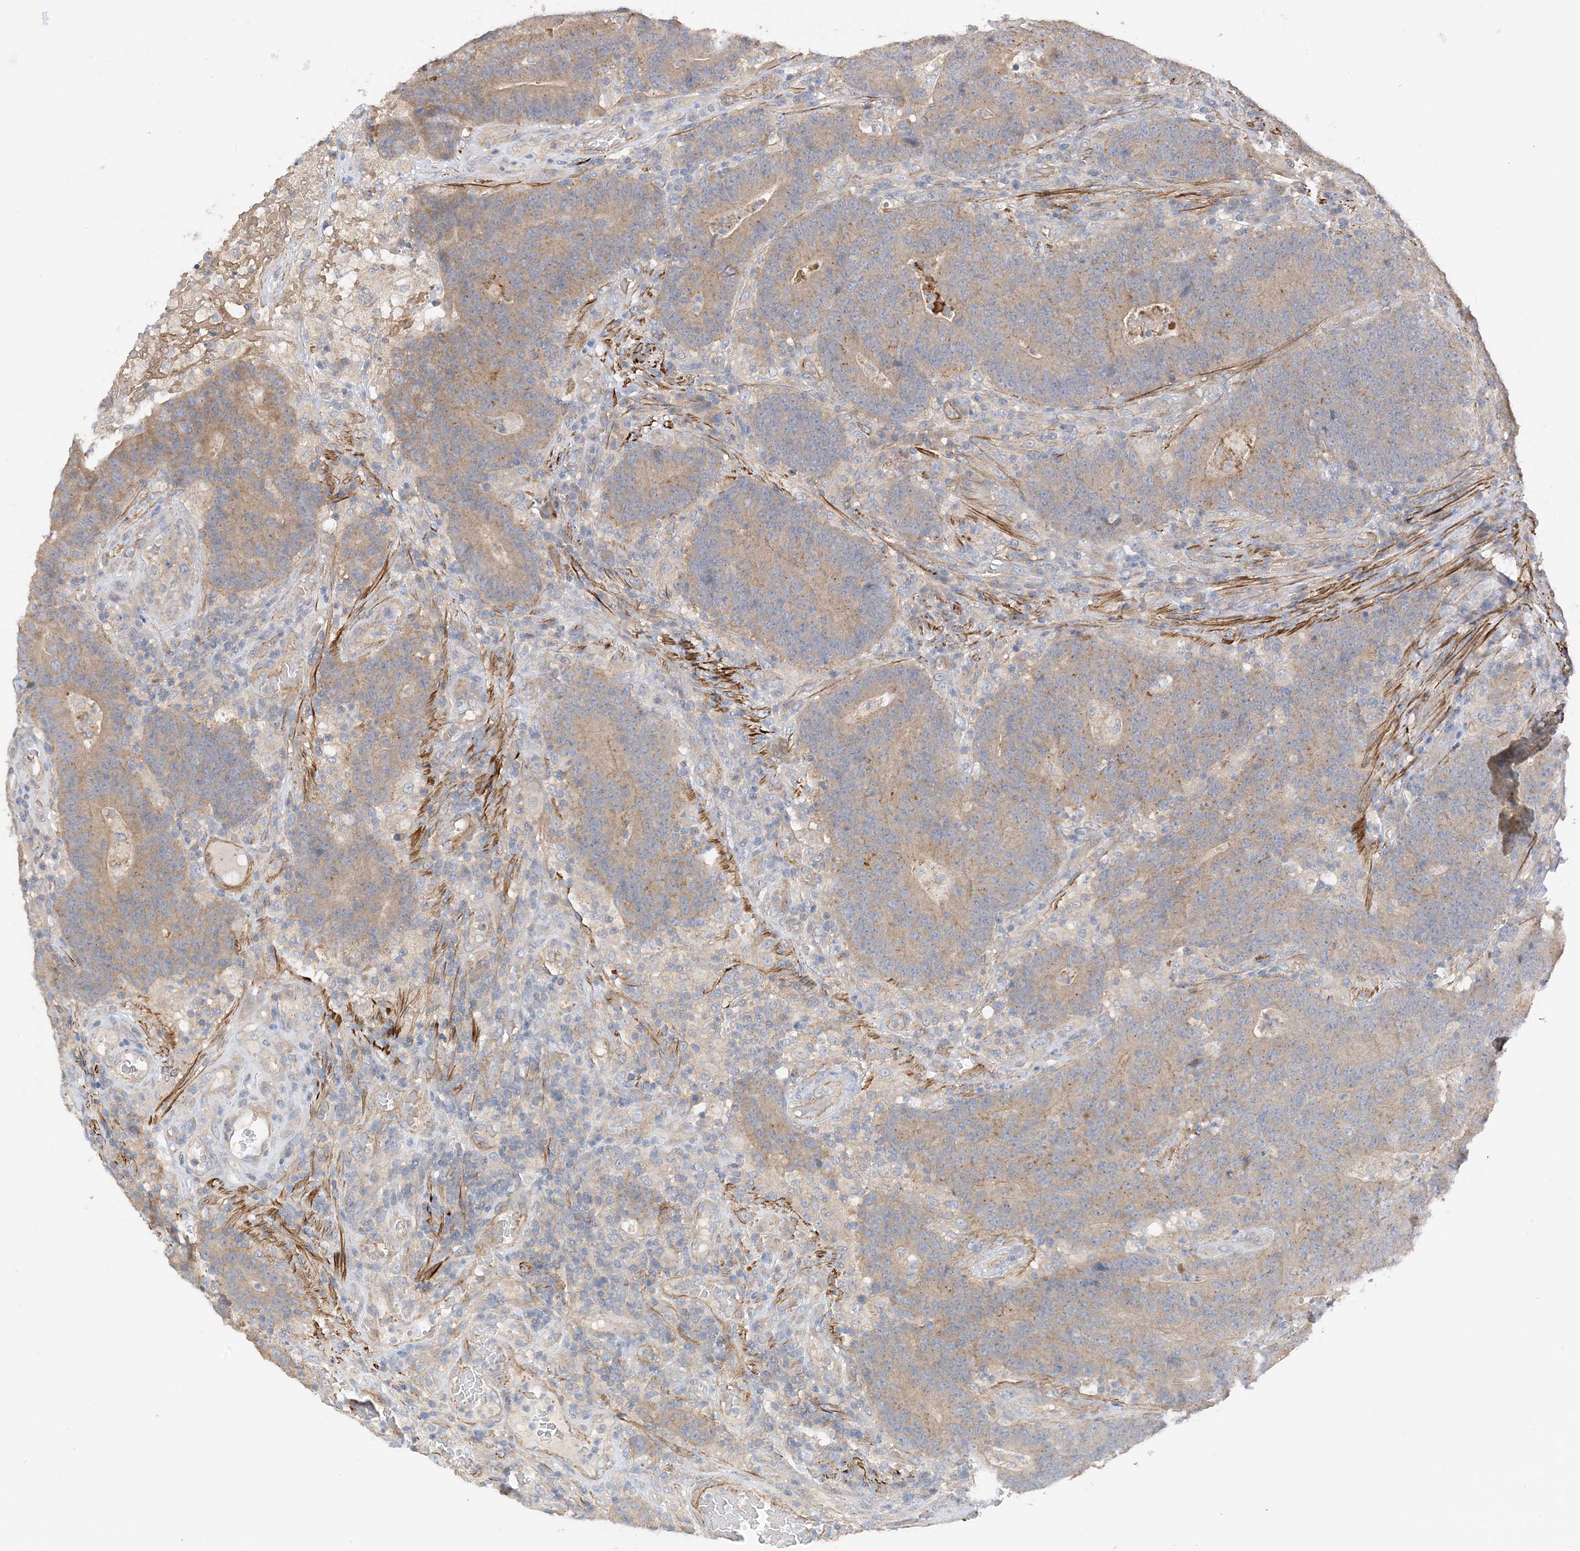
{"staining": {"intensity": "weak", "quantity": ">75%", "location": "cytoplasmic/membranous"}, "tissue": "colorectal cancer", "cell_type": "Tumor cells", "image_type": "cancer", "snomed": [{"axis": "morphology", "description": "Normal tissue, NOS"}, {"axis": "morphology", "description": "Adenocarcinoma, NOS"}, {"axis": "topography", "description": "Colon"}], "caption": "Adenocarcinoma (colorectal) was stained to show a protein in brown. There is low levels of weak cytoplasmic/membranous positivity in approximately >75% of tumor cells.", "gene": "KIFBP", "patient": {"sex": "female", "age": 75}}